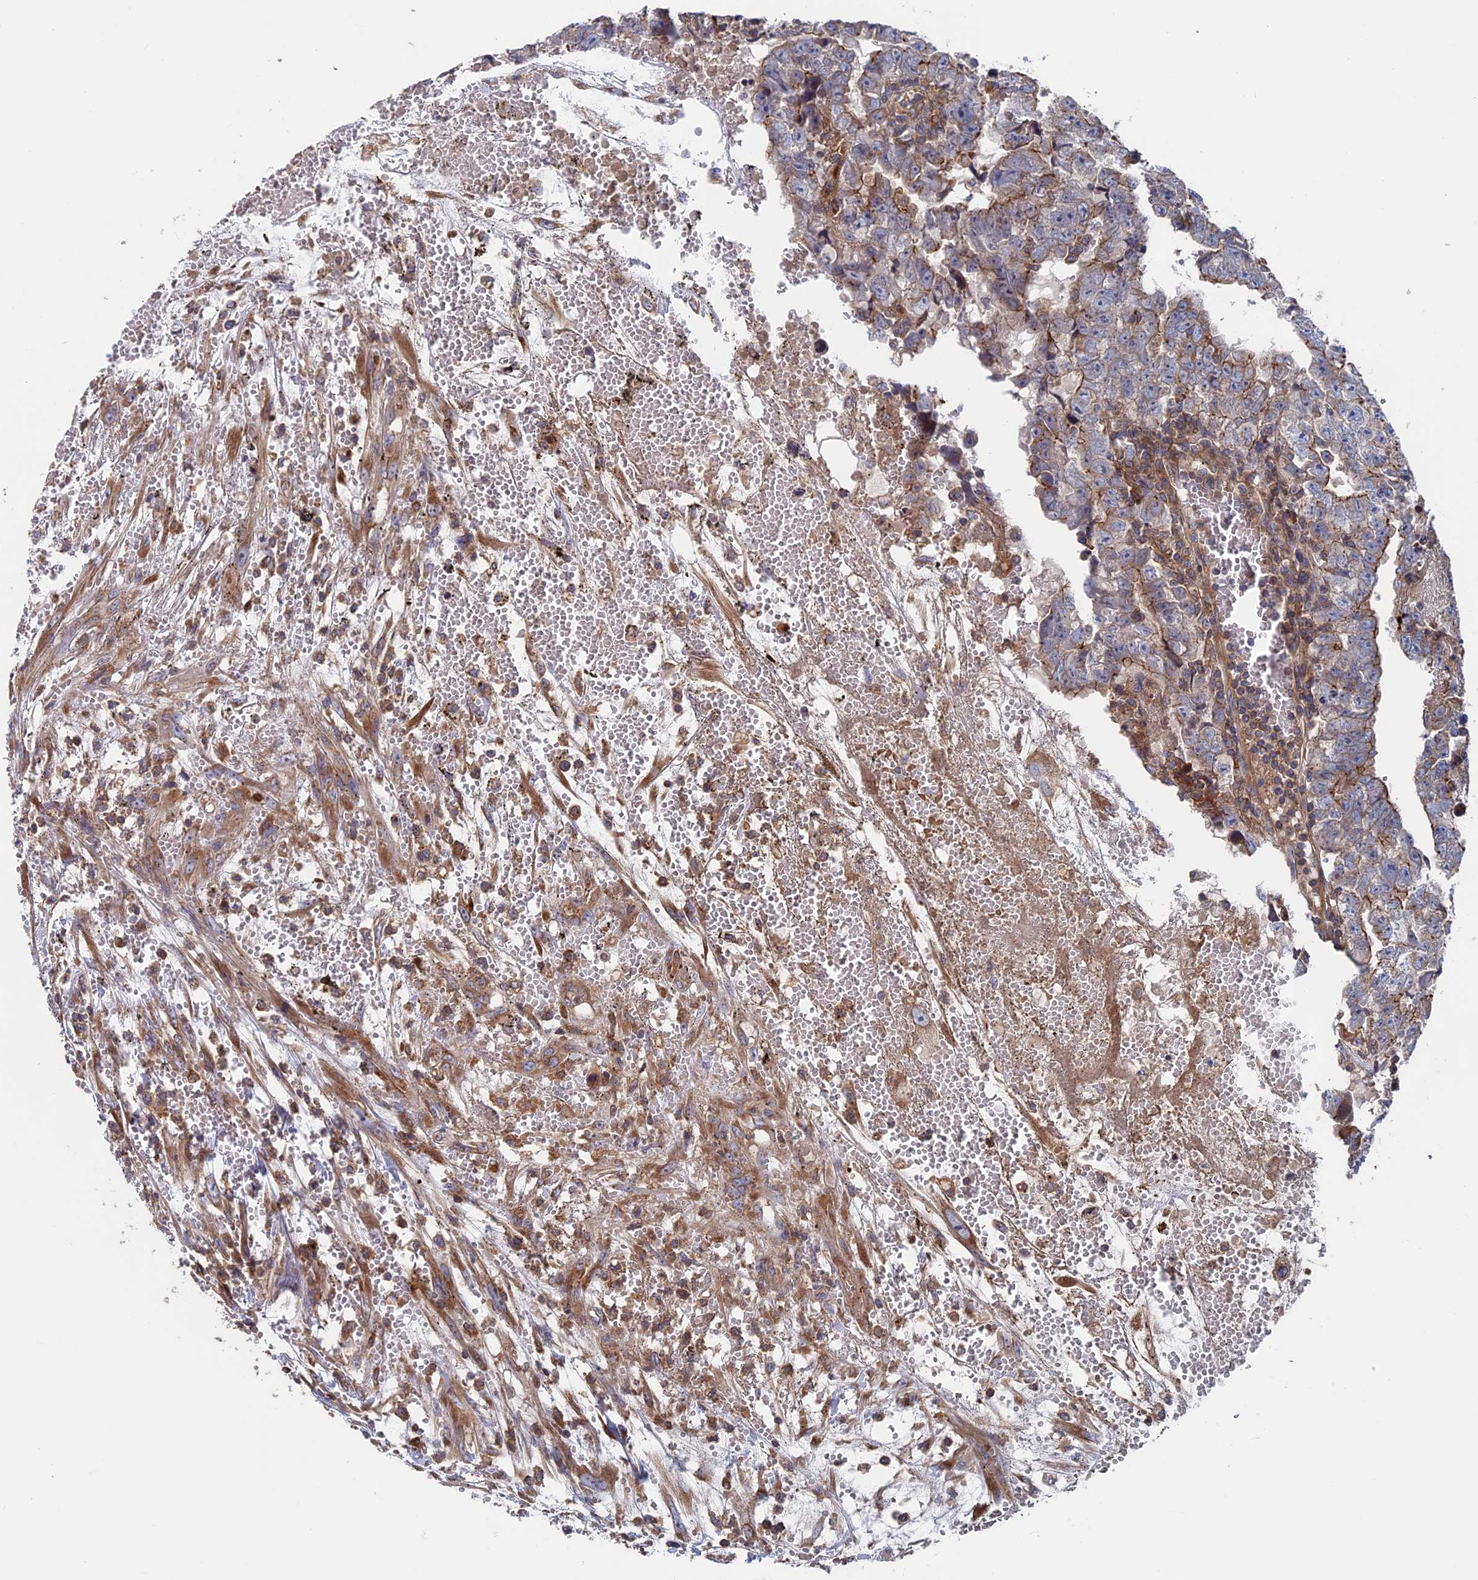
{"staining": {"intensity": "moderate", "quantity": "<25%", "location": "cytoplasmic/membranous"}, "tissue": "testis cancer", "cell_type": "Tumor cells", "image_type": "cancer", "snomed": [{"axis": "morphology", "description": "Carcinoma, Embryonal, NOS"}, {"axis": "topography", "description": "Testis"}], "caption": "Testis embryonal carcinoma tissue shows moderate cytoplasmic/membranous expression in about <25% of tumor cells (DAB IHC, brown staining for protein, blue staining for nuclei).", "gene": "DNAJC3", "patient": {"sex": "male", "age": 25}}